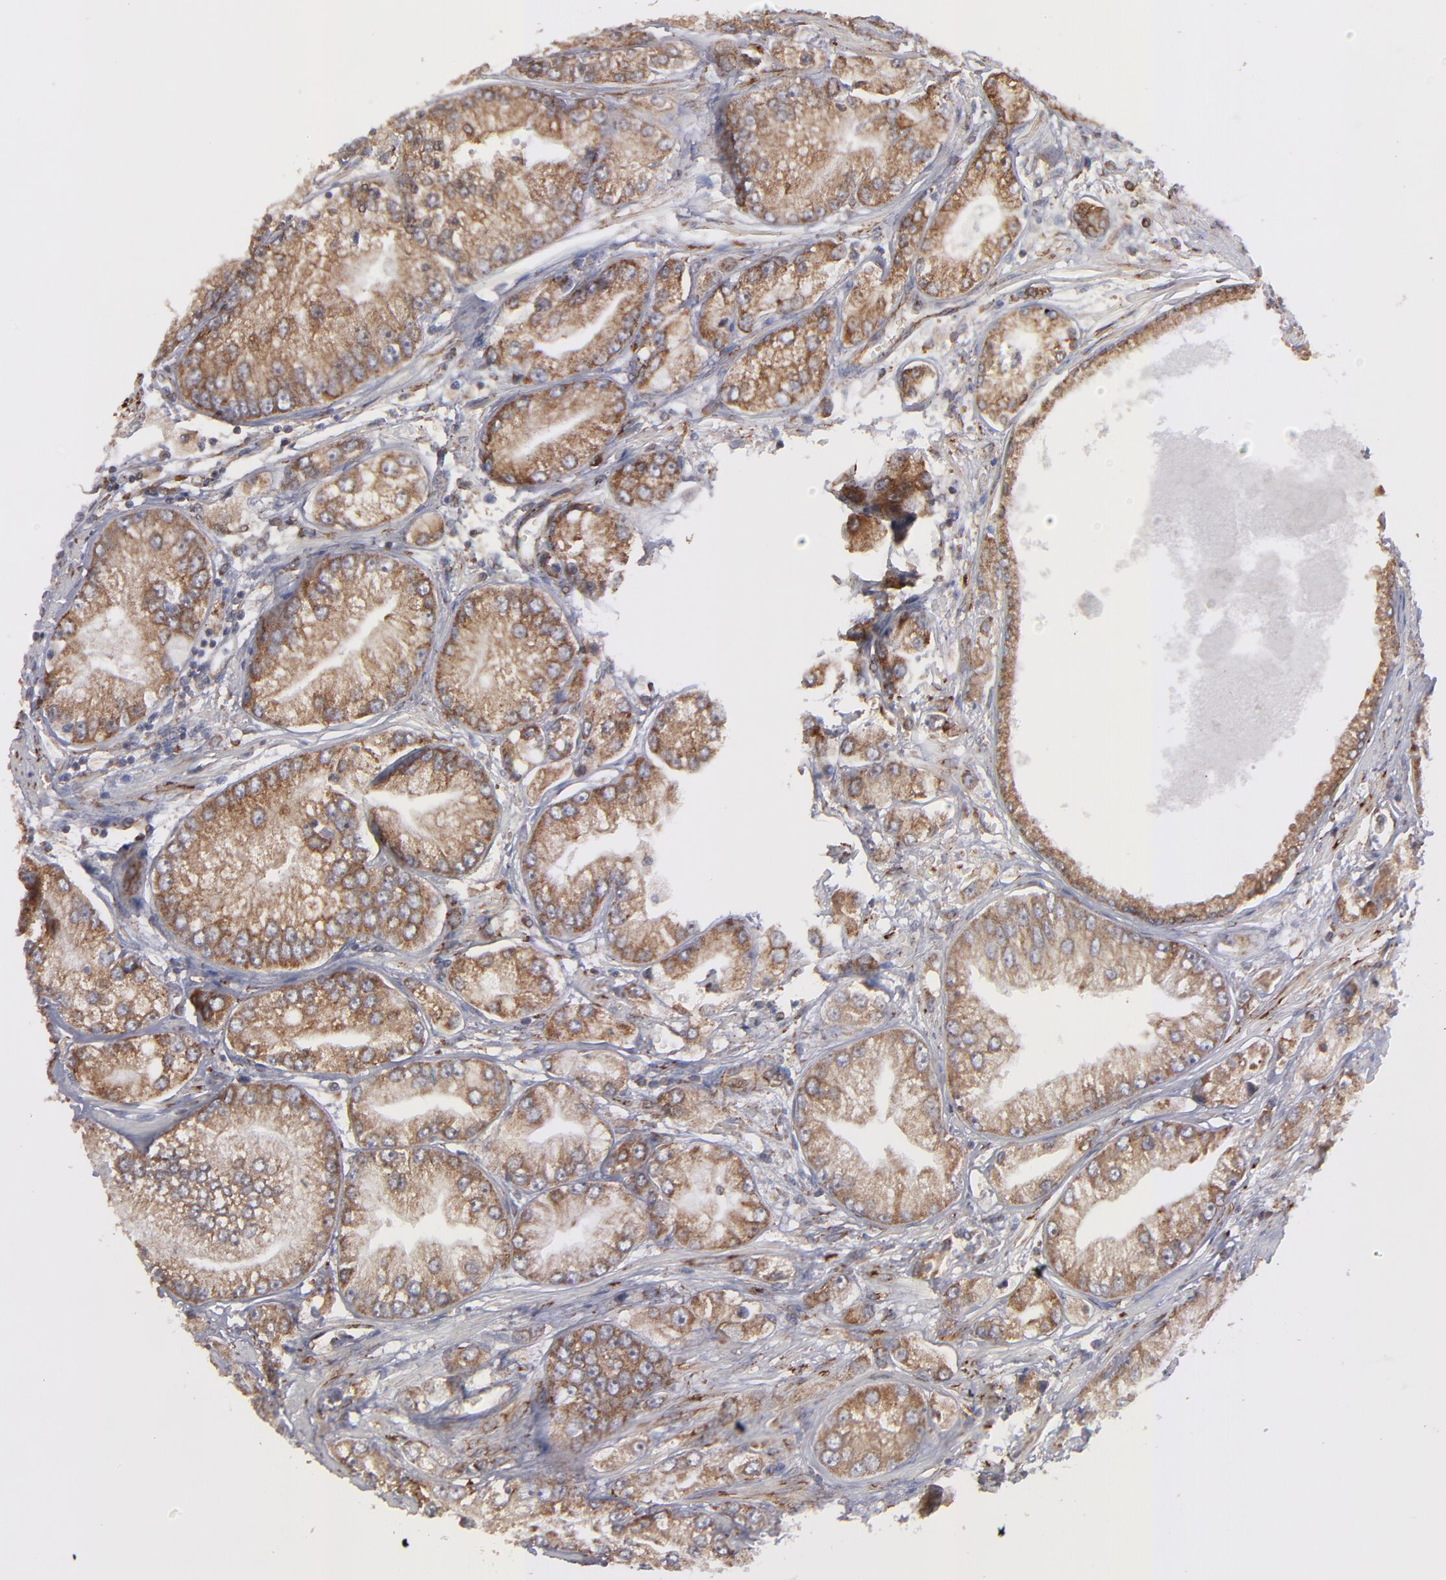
{"staining": {"intensity": "moderate", "quantity": ">75%", "location": "cytoplasmic/membranous"}, "tissue": "prostate cancer", "cell_type": "Tumor cells", "image_type": "cancer", "snomed": [{"axis": "morphology", "description": "Adenocarcinoma, Medium grade"}, {"axis": "topography", "description": "Prostate"}], "caption": "An image of prostate adenocarcinoma (medium-grade) stained for a protein demonstrates moderate cytoplasmic/membranous brown staining in tumor cells.", "gene": "KTN1", "patient": {"sex": "male", "age": 72}}